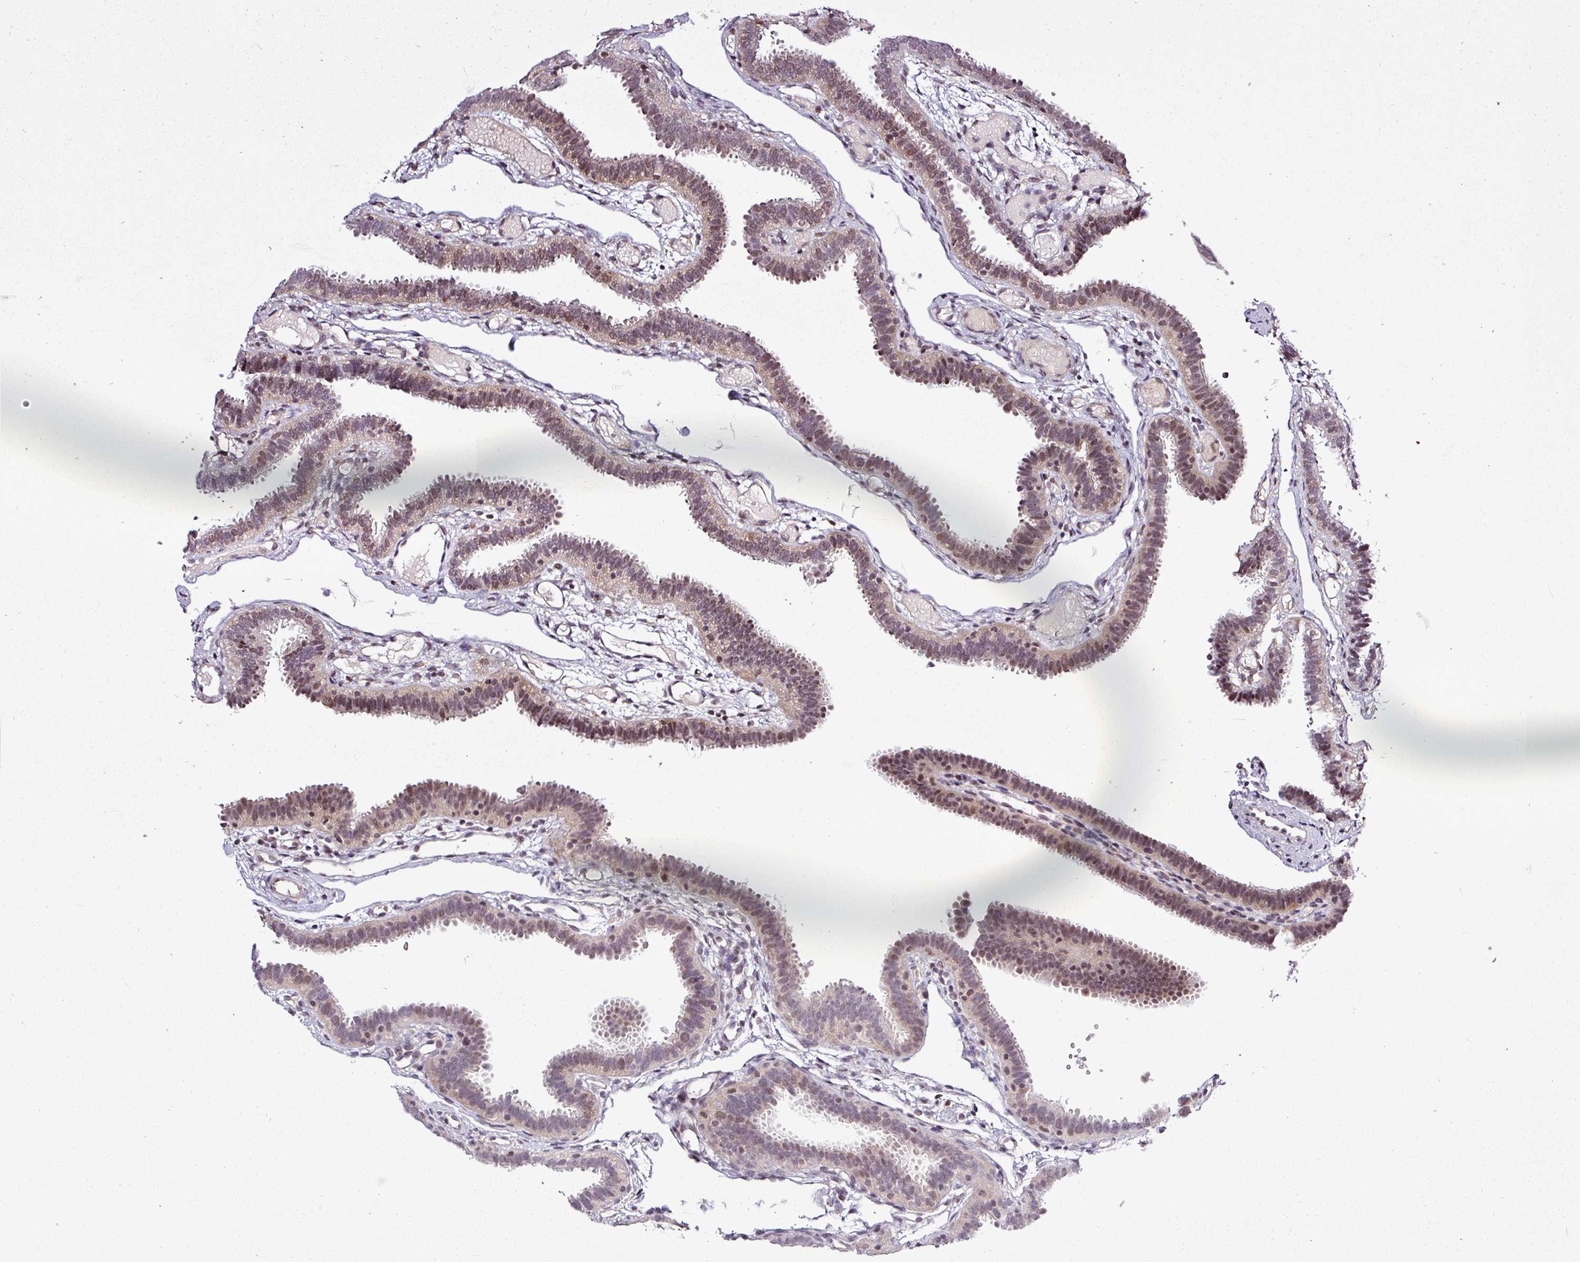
{"staining": {"intensity": "moderate", "quantity": ">75%", "location": "cytoplasmic/membranous,nuclear"}, "tissue": "fallopian tube", "cell_type": "Glandular cells", "image_type": "normal", "snomed": [{"axis": "morphology", "description": "Normal tissue, NOS"}, {"axis": "topography", "description": "Fallopian tube"}], "caption": "Protein staining reveals moderate cytoplasmic/membranous,nuclear positivity in approximately >75% of glandular cells in benign fallopian tube.", "gene": "ITPKC", "patient": {"sex": "female", "age": 37}}